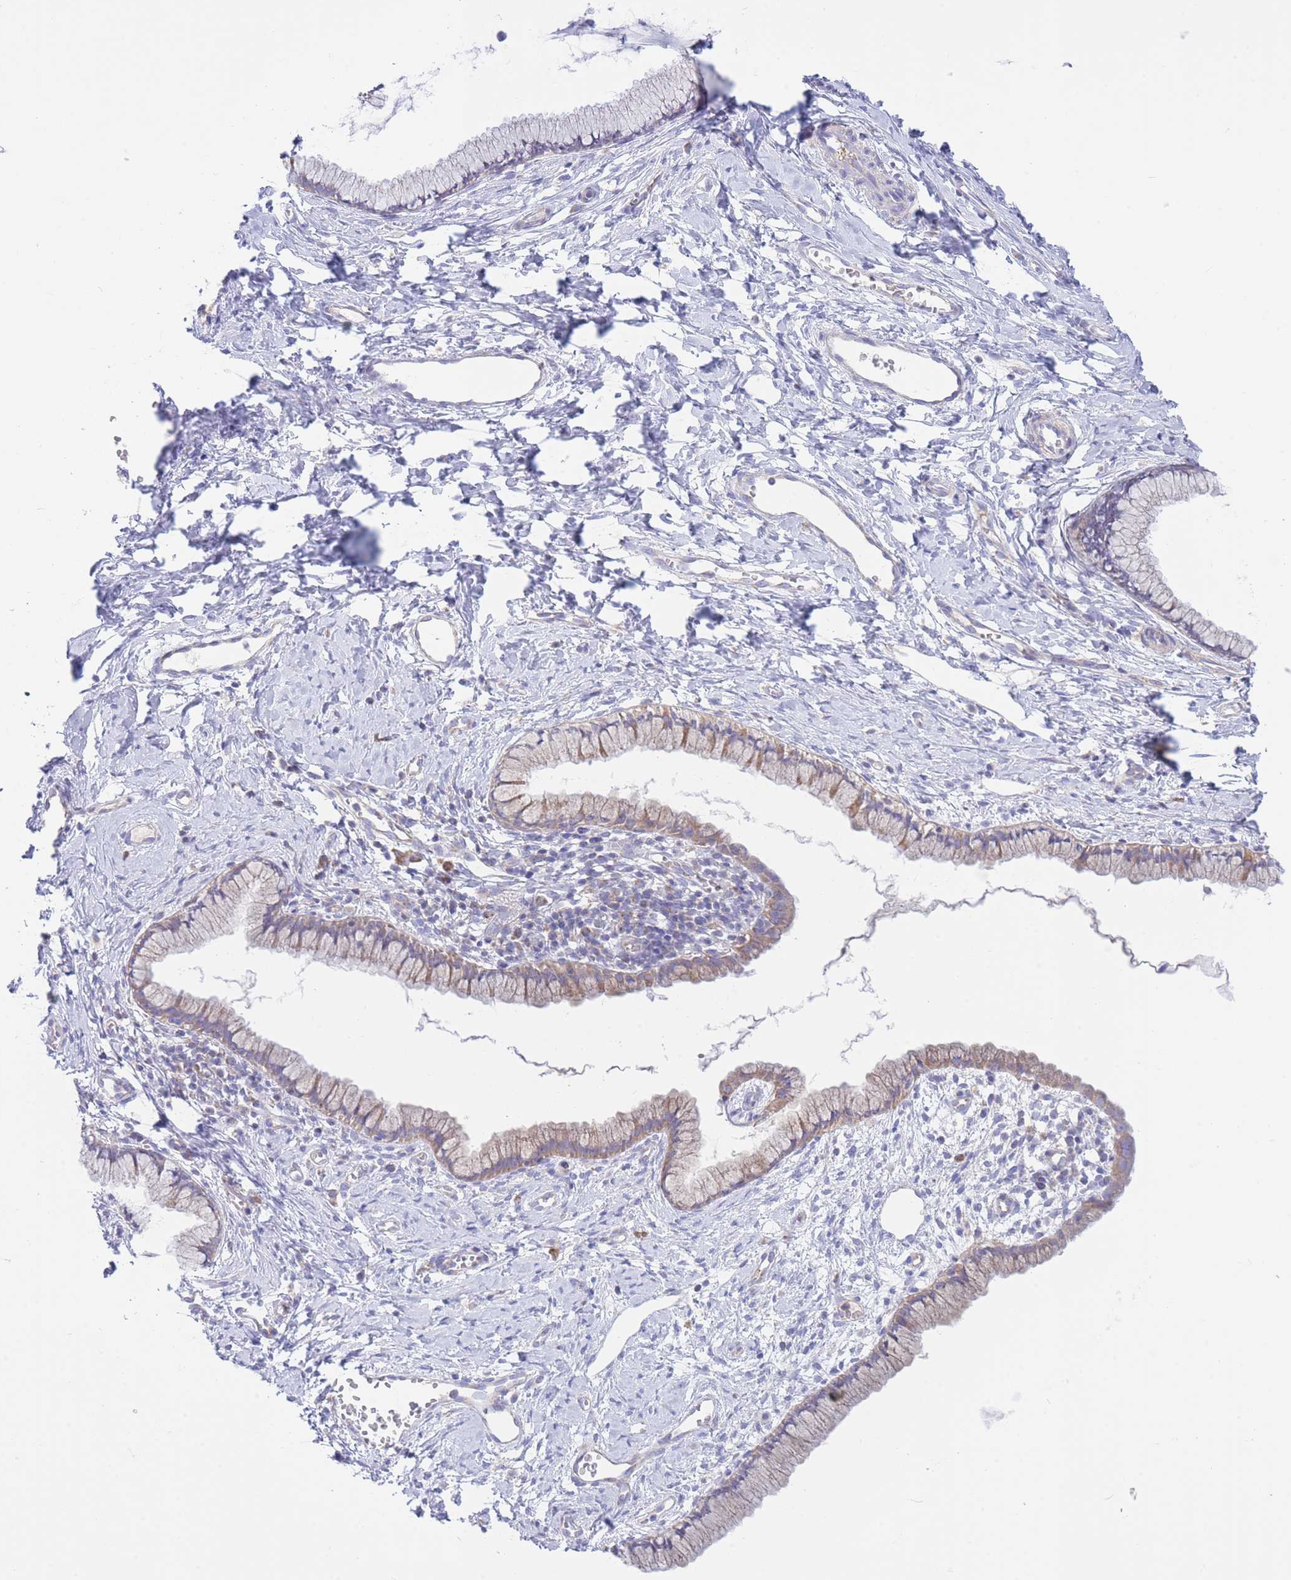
{"staining": {"intensity": "weak", "quantity": "25%-75%", "location": "cytoplasmic/membranous"}, "tissue": "cervix", "cell_type": "Glandular cells", "image_type": "normal", "snomed": [{"axis": "morphology", "description": "Normal tissue, NOS"}, {"axis": "topography", "description": "Cervix"}], "caption": "About 25%-75% of glandular cells in benign cervix exhibit weak cytoplasmic/membranous protein staining as visualized by brown immunohistochemical staining.", "gene": "NANP", "patient": {"sex": "female", "age": 40}}